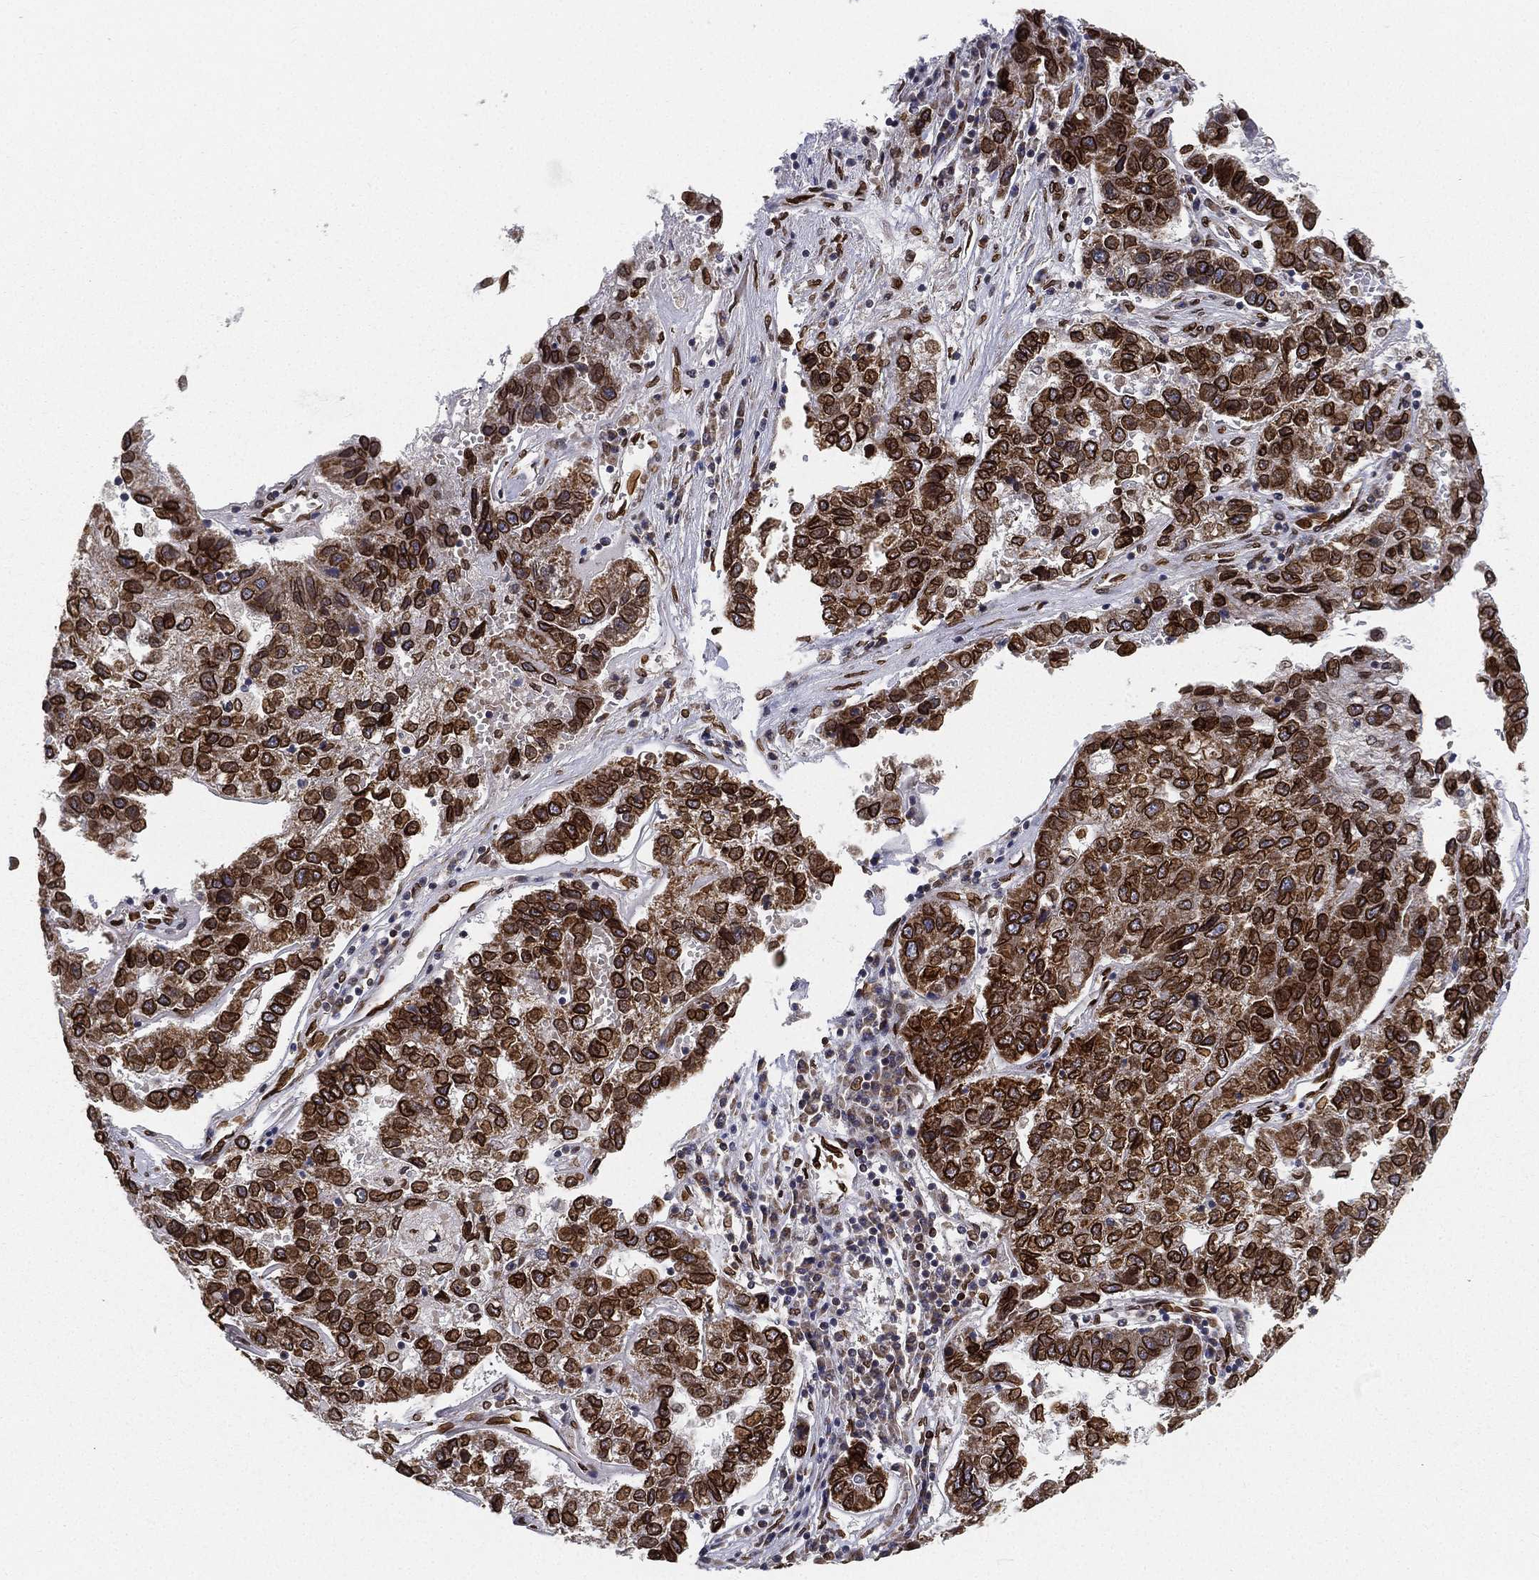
{"staining": {"intensity": "strong", "quantity": ">75%", "location": "cytoplasmic/membranous,nuclear"}, "tissue": "pancreatic cancer", "cell_type": "Tumor cells", "image_type": "cancer", "snomed": [{"axis": "morphology", "description": "Adenocarcinoma, NOS"}, {"axis": "topography", "description": "Pancreas"}], "caption": "Protein expression by immunohistochemistry (IHC) shows strong cytoplasmic/membranous and nuclear expression in about >75% of tumor cells in adenocarcinoma (pancreatic).", "gene": "PALB2", "patient": {"sex": "female", "age": 61}}